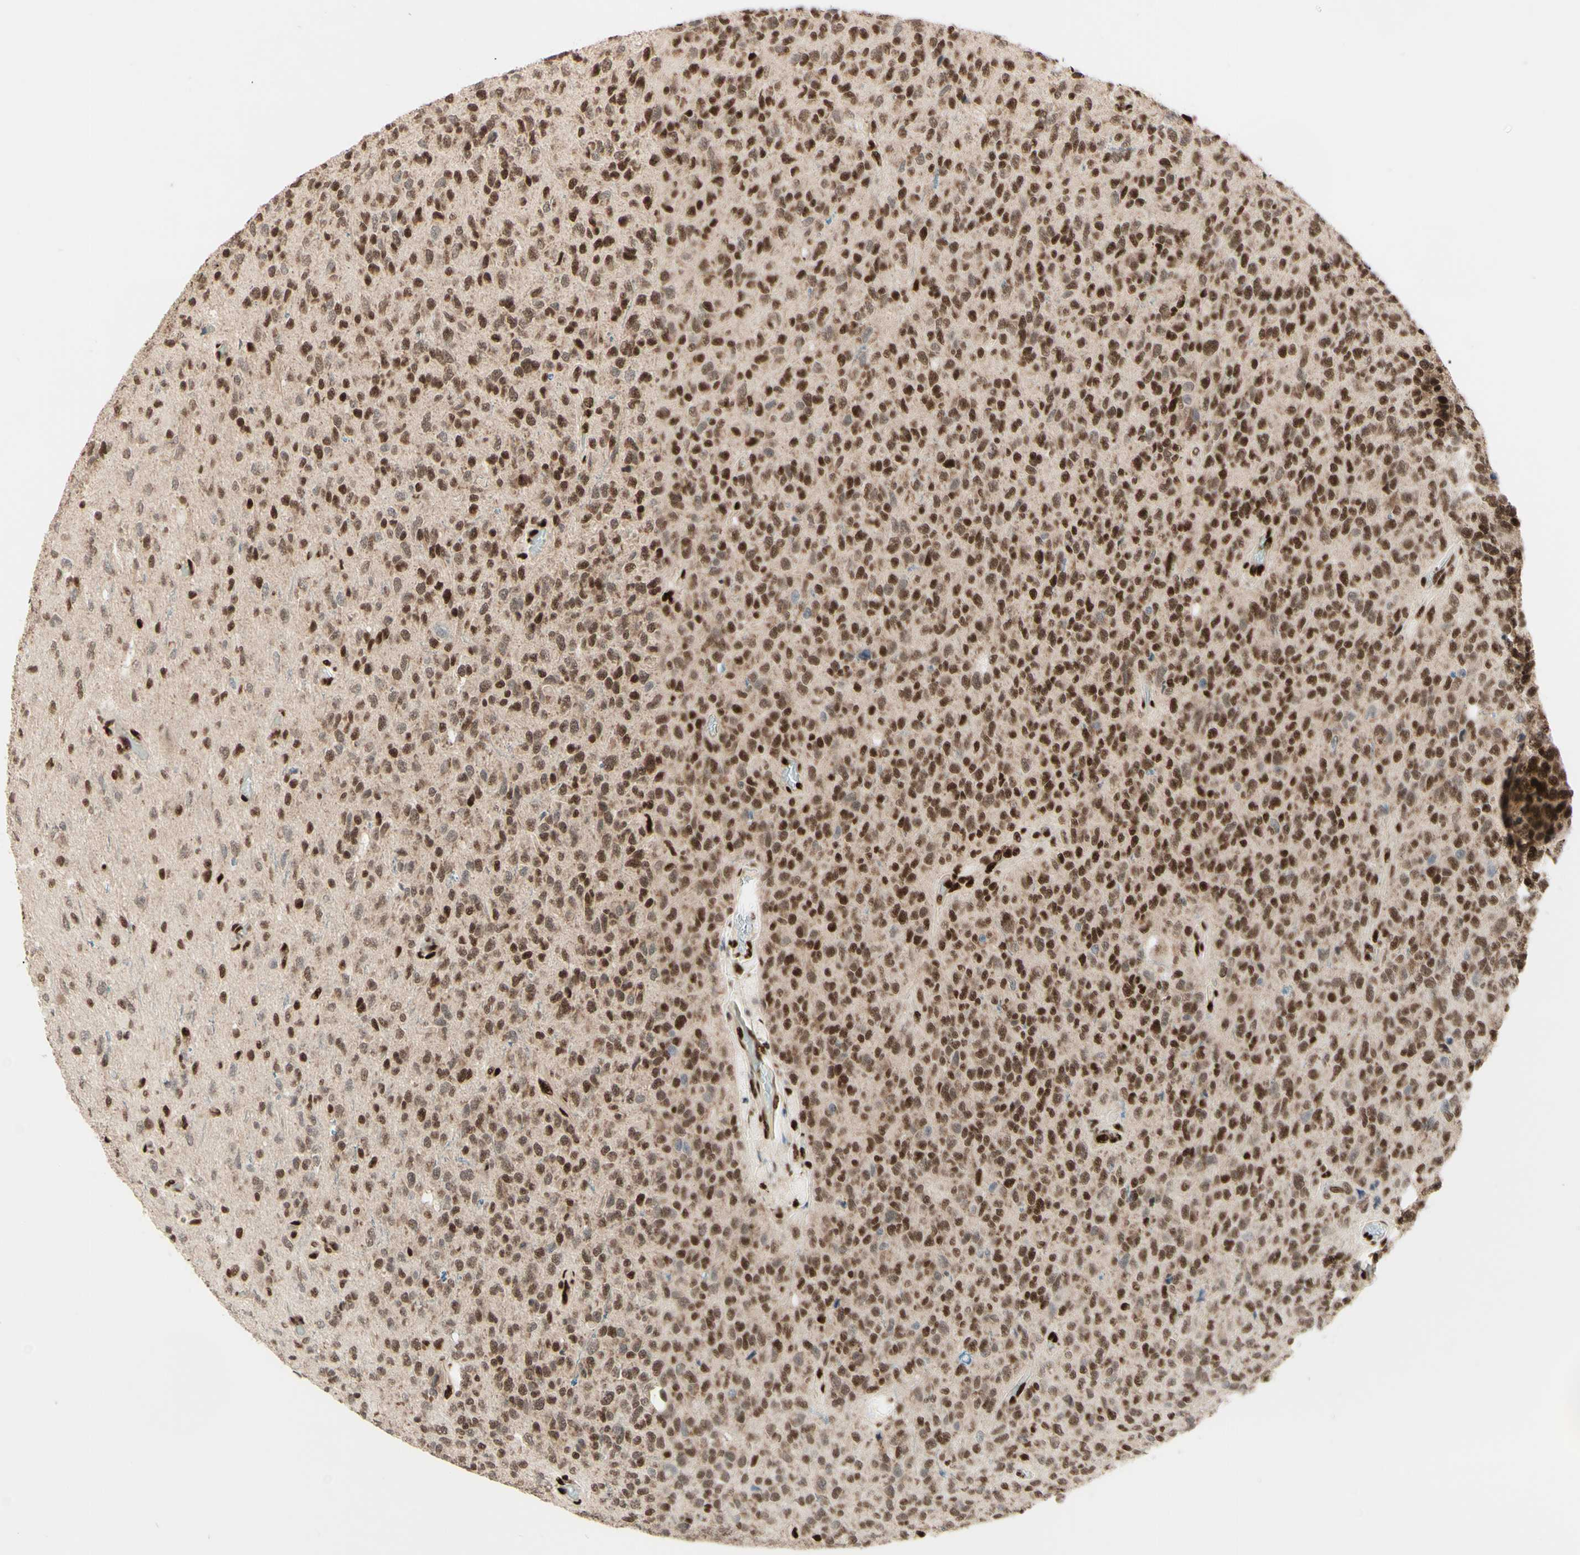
{"staining": {"intensity": "moderate", "quantity": ">75%", "location": "nuclear"}, "tissue": "glioma", "cell_type": "Tumor cells", "image_type": "cancer", "snomed": [{"axis": "morphology", "description": "Glioma, malignant, High grade"}, {"axis": "topography", "description": "pancreas cauda"}], "caption": "A brown stain labels moderate nuclear expression of a protein in human glioma tumor cells.", "gene": "NR3C1", "patient": {"sex": "male", "age": 60}}